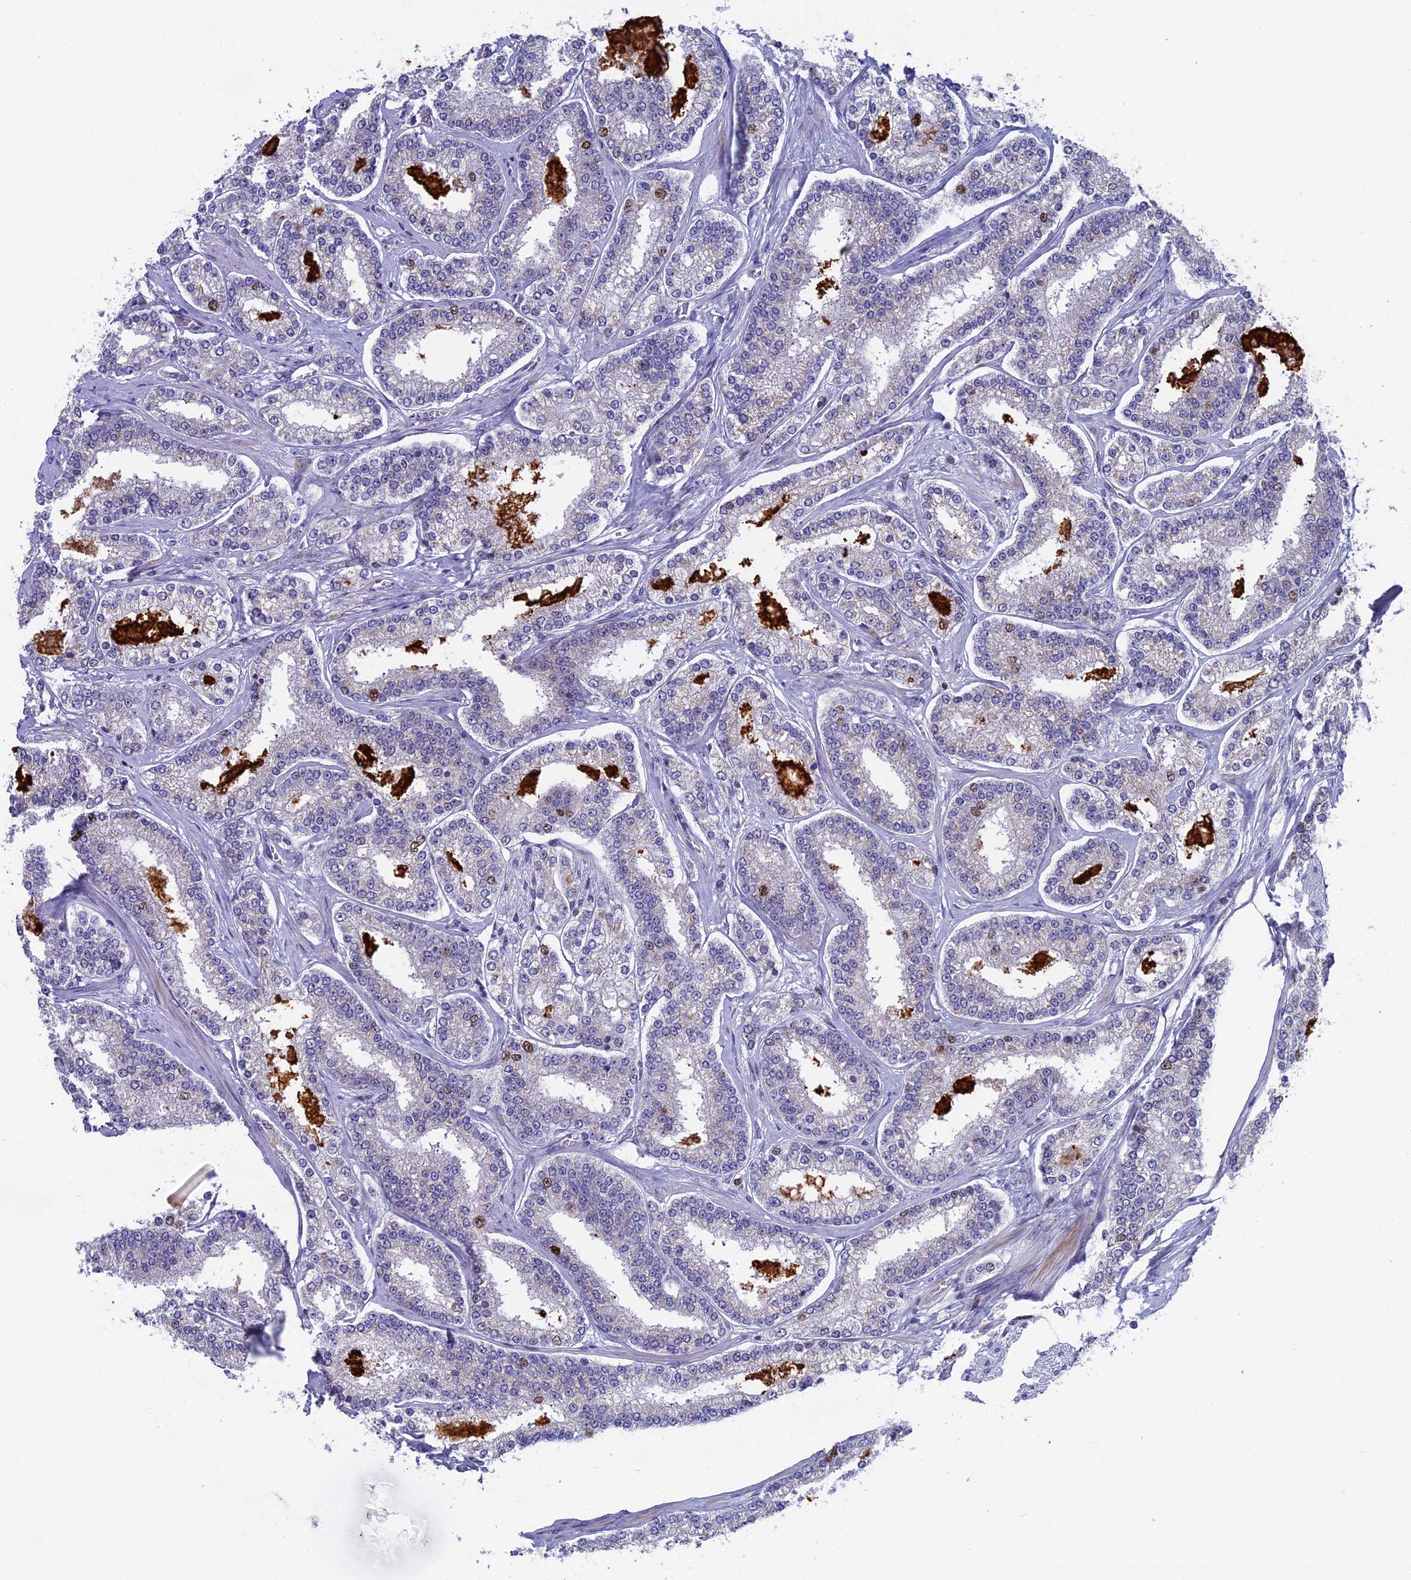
{"staining": {"intensity": "negative", "quantity": "none", "location": "none"}, "tissue": "prostate cancer", "cell_type": "Tumor cells", "image_type": "cancer", "snomed": [{"axis": "morphology", "description": "Normal tissue, NOS"}, {"axis": "morphology", "description": "Adenocarcinoma, High grade"}, {"axis": "topography", "description": "Prostate"}], "caption": "Image shows no significant protein staining in tumor cells of prostate cancer.", "gene": "LIG1", "patient": {"sex": "male", "age": 83}}